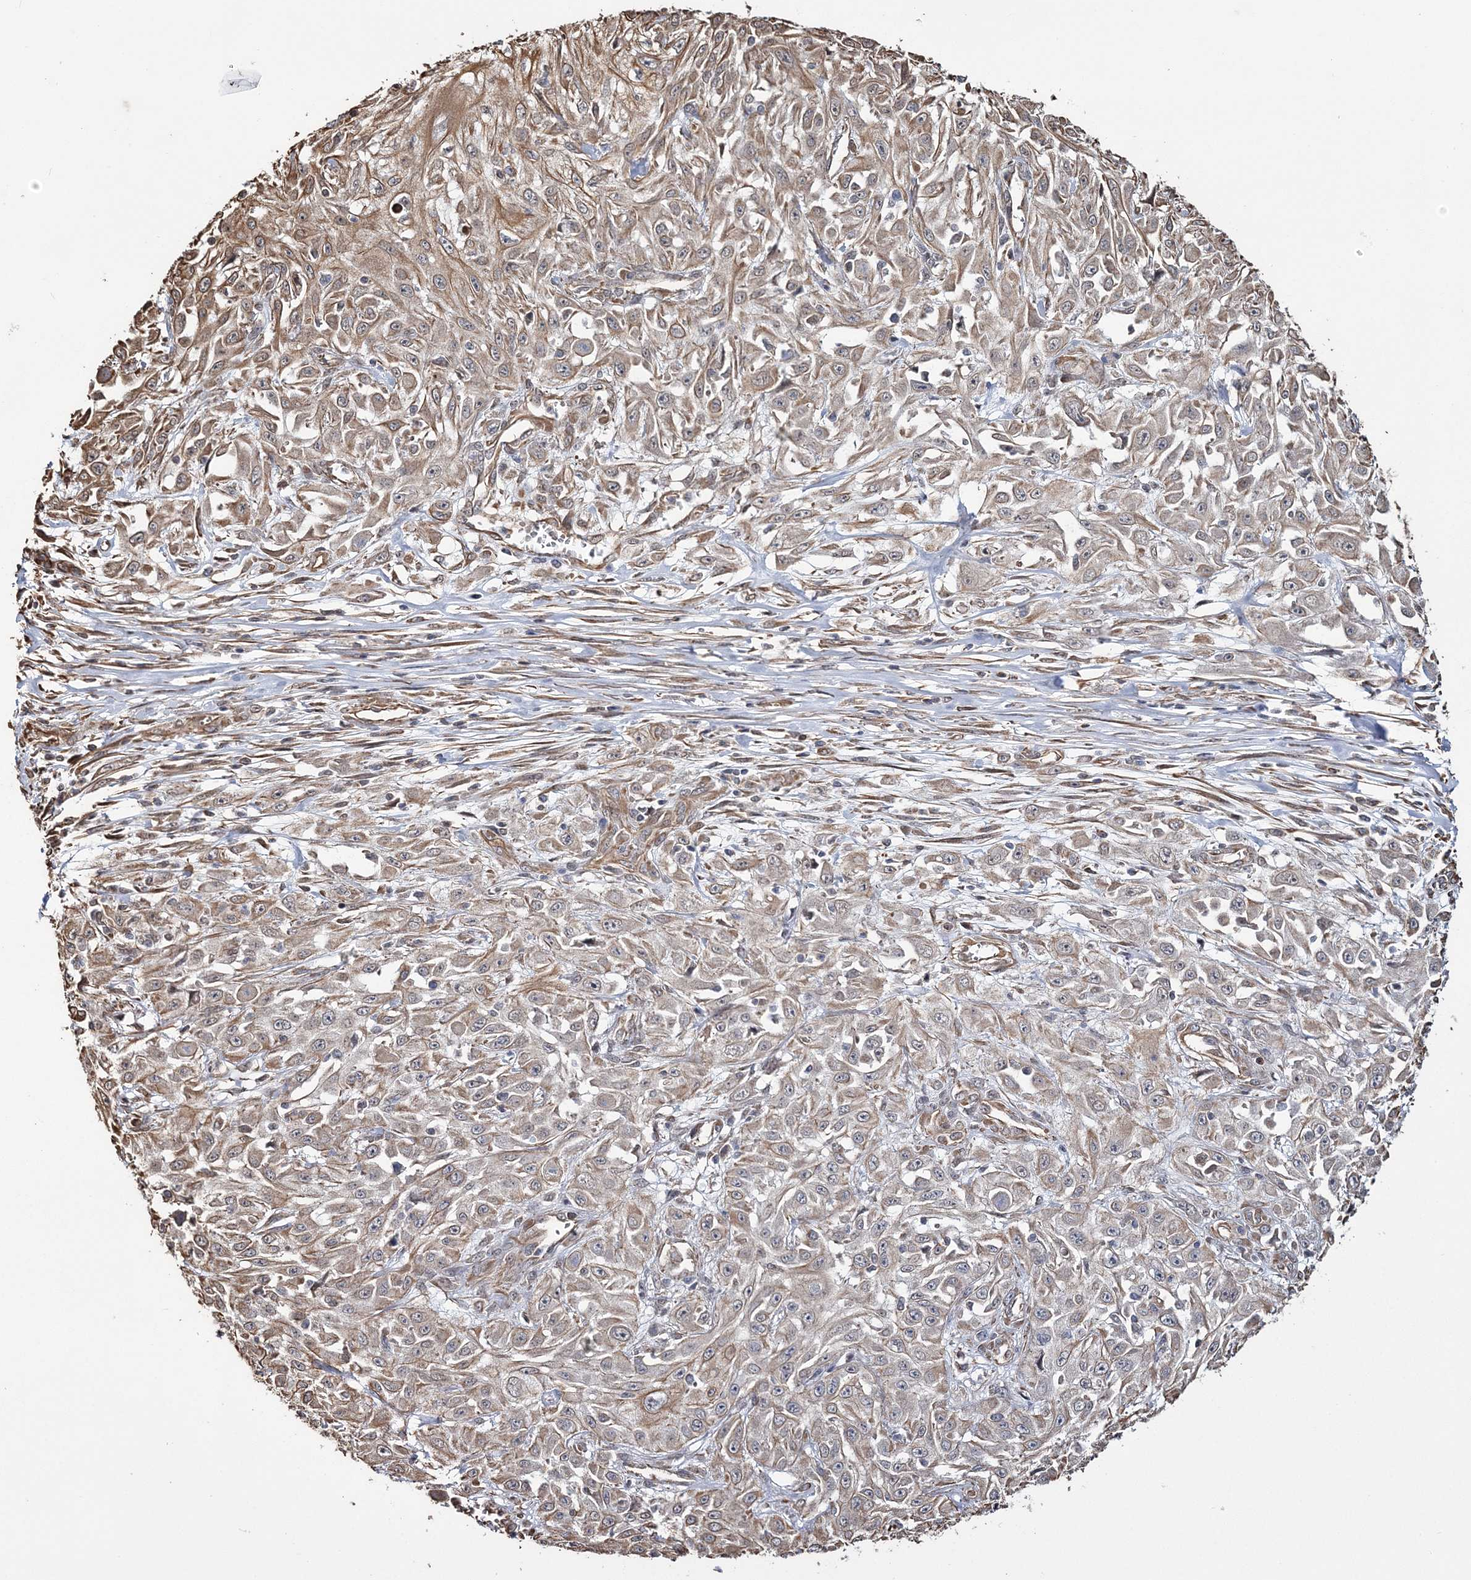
{"staining": {"intensity": "weak", "quantity": "25%-75%", "location": "cytoplasmic/membranous"}, "tissue": "skin cancer", "cell_type": "Tumor cells", "image_type": "cancer", "snomed": [{"axis": "morphology", "description": "Squamous cell carcinoma, NOS"}, {"axis": "morphology", "description": "Squamous cell carcinoma, metastatic, NOS"}, {"axis": "topography", "description": "Skin"}, {"axis": "topography", "description": "Lymph node"}], "caption": "Skin cancer stained for a protein demonstrates weak cytoplasmic/membranous positivity in tumor cells.", "gene": "ATP11B", "patient": {"sex": "male", "age": 75}}